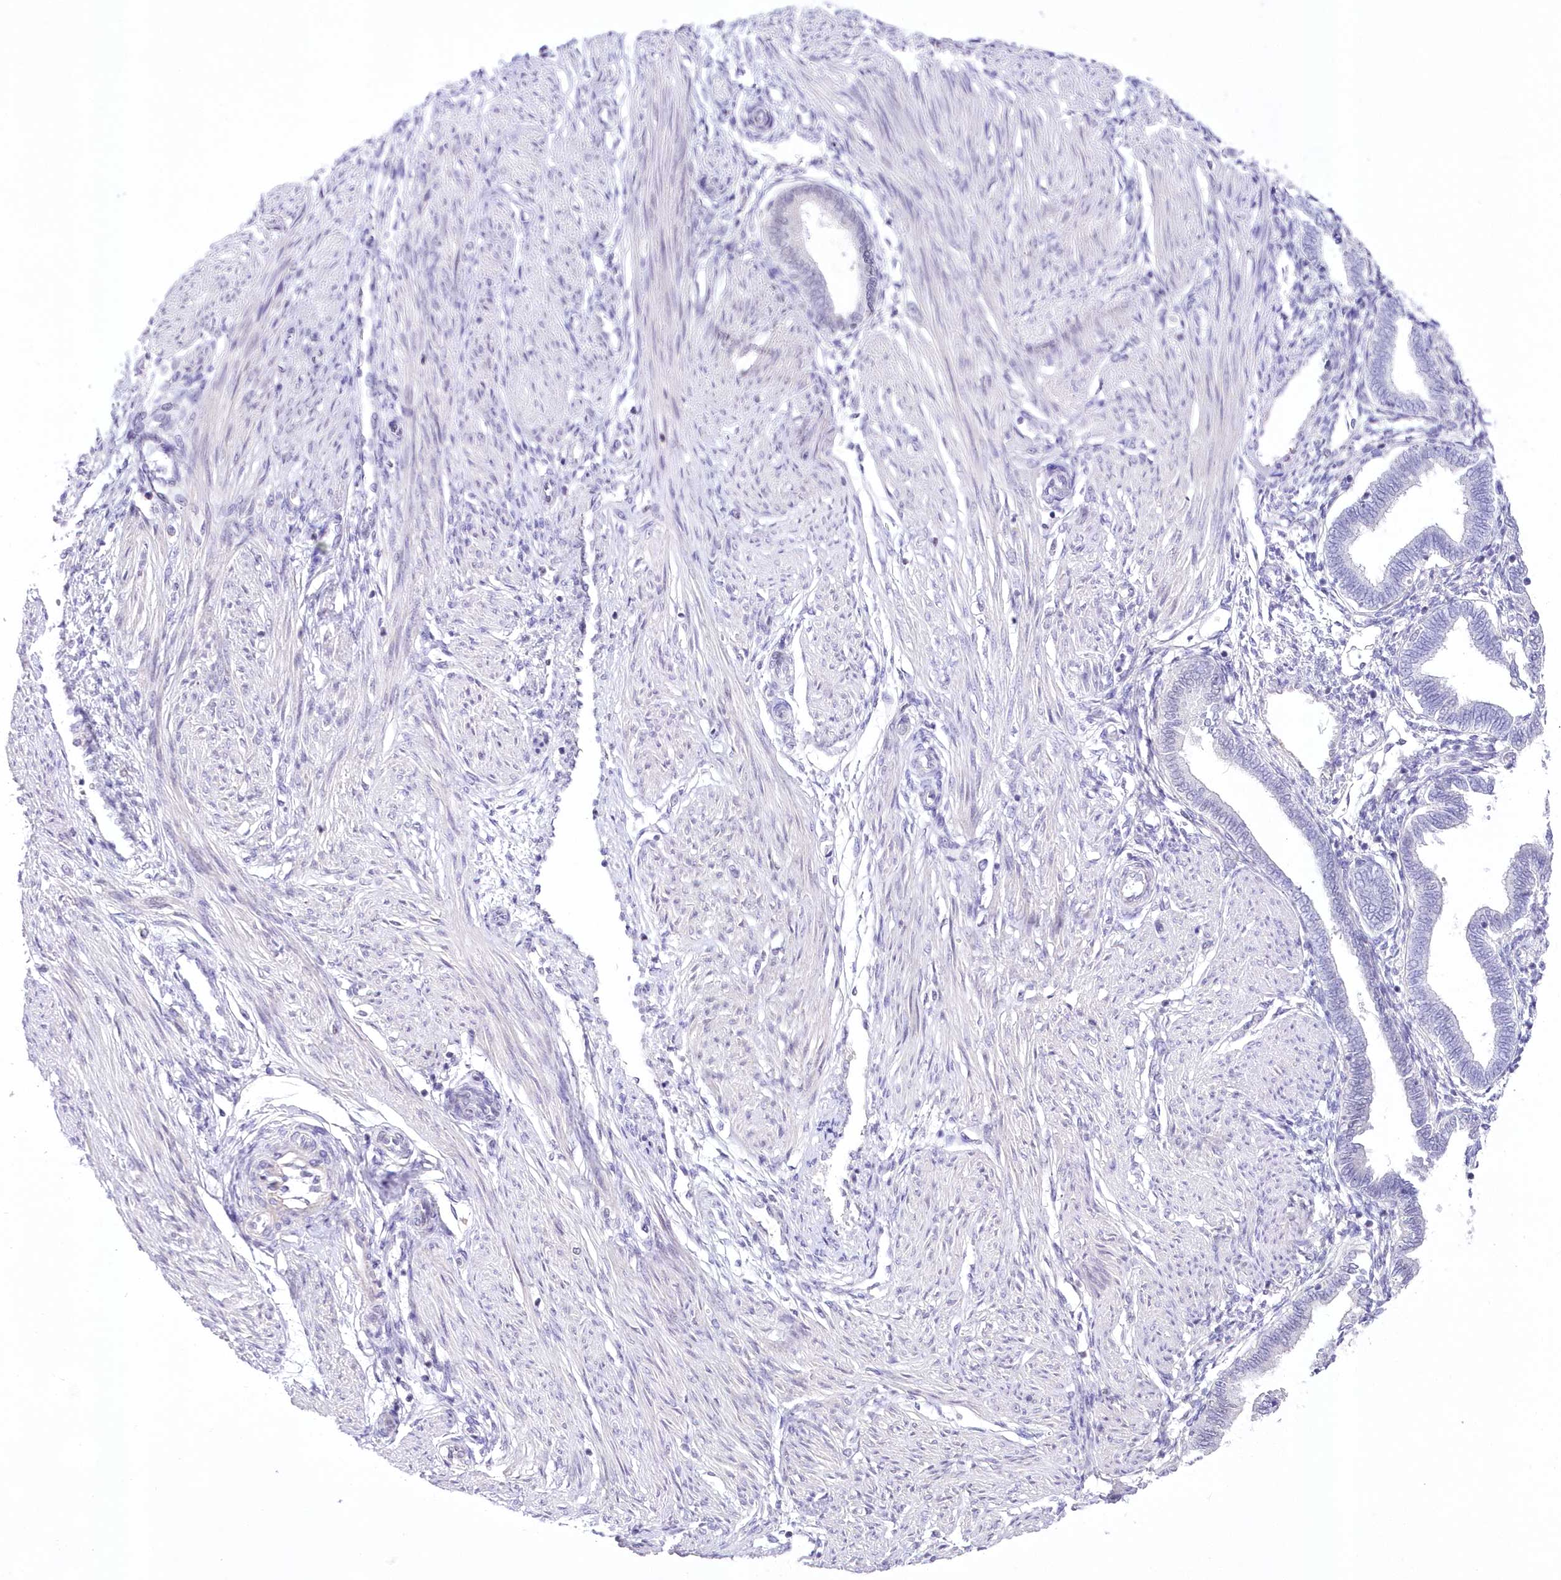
{"staining": {"intensity": "negative", "quantity": "none", "location": "none"}, "tissue": "endometrium", "cell_type": "Cells in endometrial stroma", "image_type": "normal", "snomed": [{"axis": "morphology", "description": "Normal tissue, NOS"}, {"axis": "topography", "description": "Endometrium"}], "caption": "Immunohistochemistry image of unremarkable human endometrium stained for a protein (brown), which reveals no expression in cells in endometrial stroma. (DAB (3,3'-diaminobenzidine) immunohistochemistry visualized using brightfield microscopy, high magnification).", "gene": "NSUN2", "patient": {"sex": "female", "age": 53}}